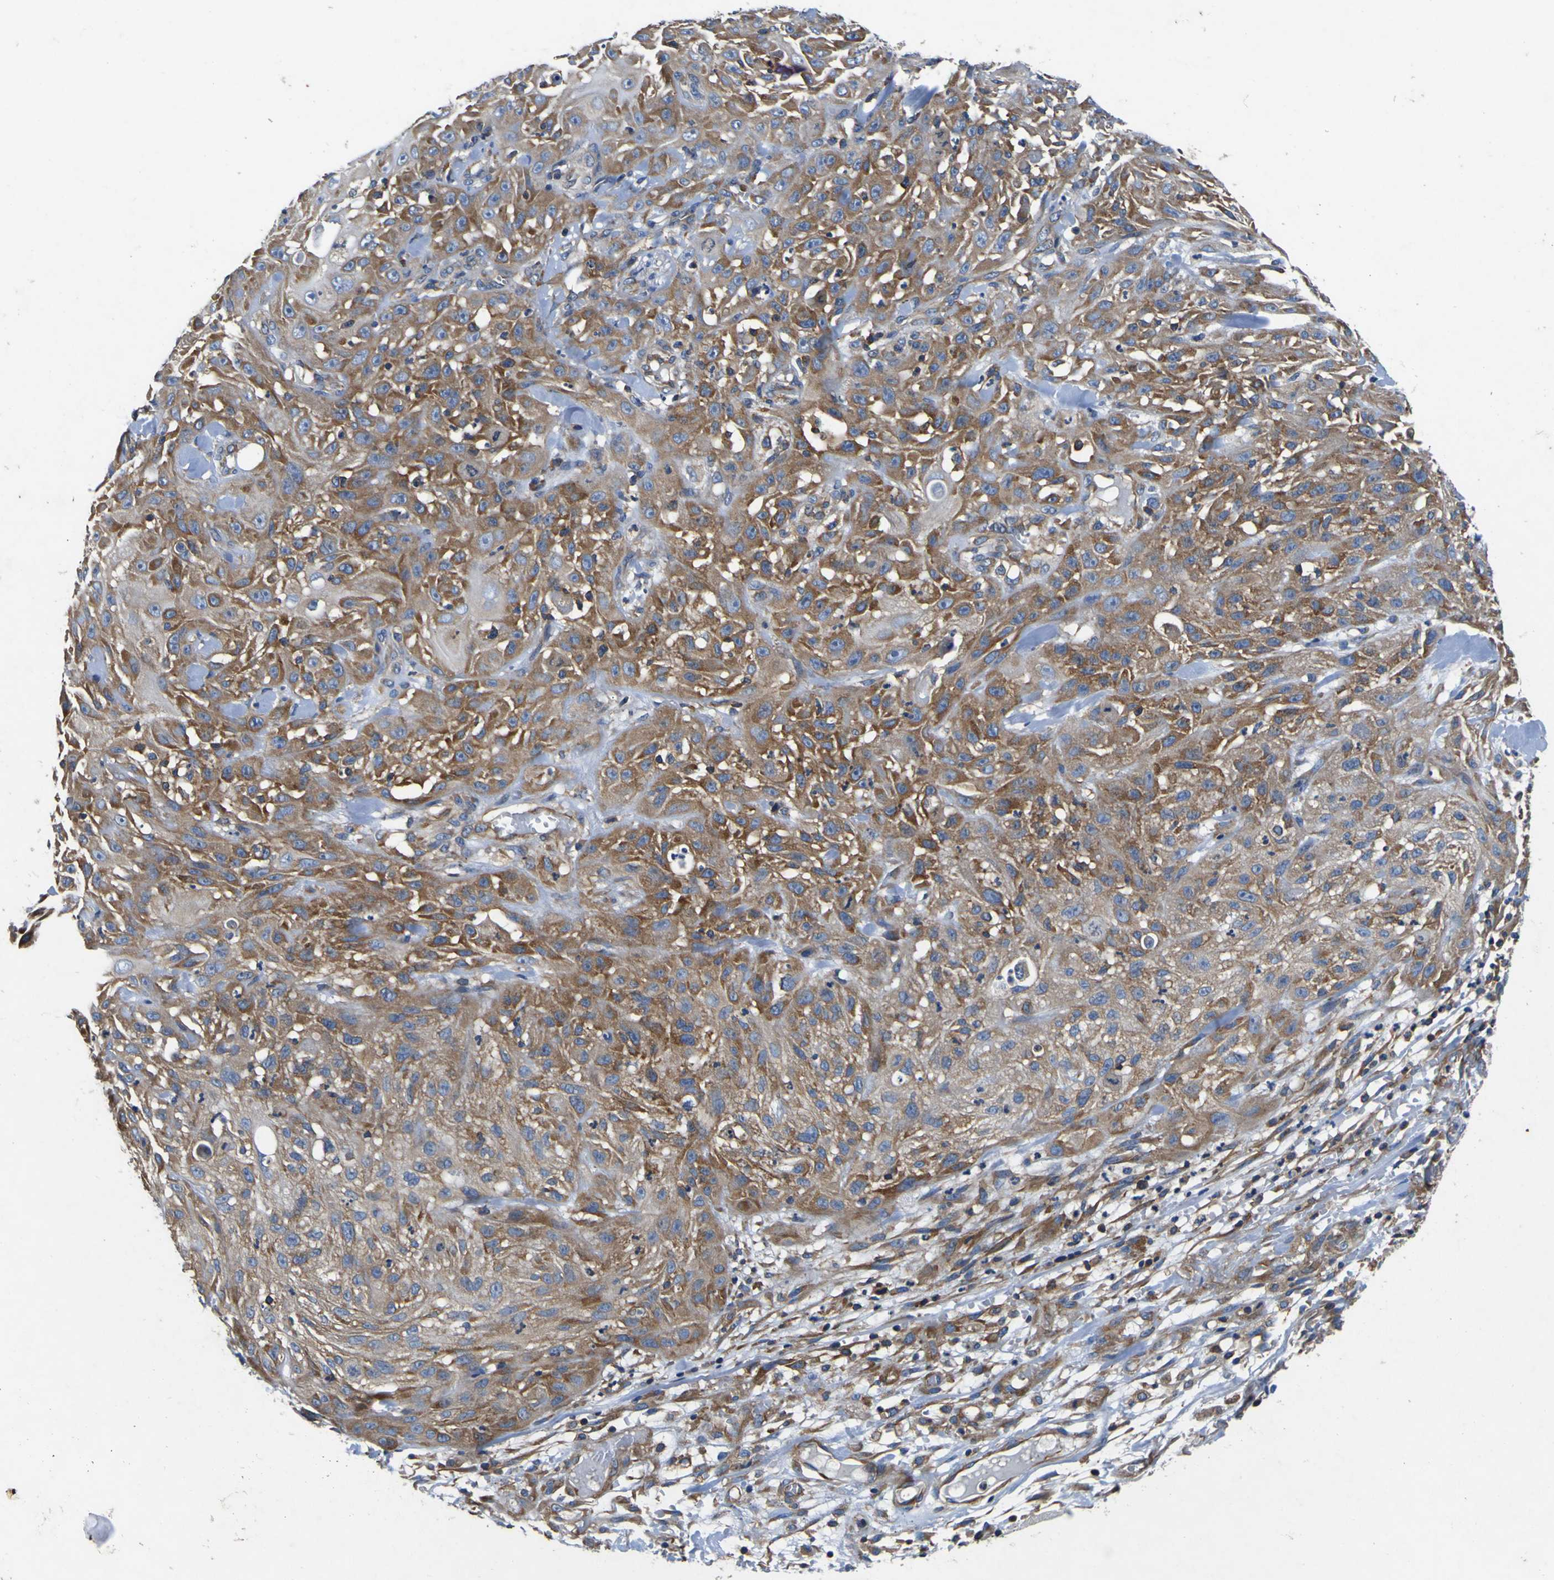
{"staining": {"intensity": "moderate", "quantity": "25%-75%", "location": "cytoplasmic/membranous"}, "tissue": "skin cancer", "cell_type": "Tumor cells", "image_type": "cancer", "snomed": [{"axis": "morphology", "description": "Squamous cell carcinoma, NOS"}, {"axis": "topography", "description": "Skin"}], "caption": "The image shows a brown stain indicating the presence of a protein in the cytoplasmic/membranous of tumor cells in skin squamous cell carcinoma.", "gene": "CNR2", "patient": {"sex": "male", "age": 75}}